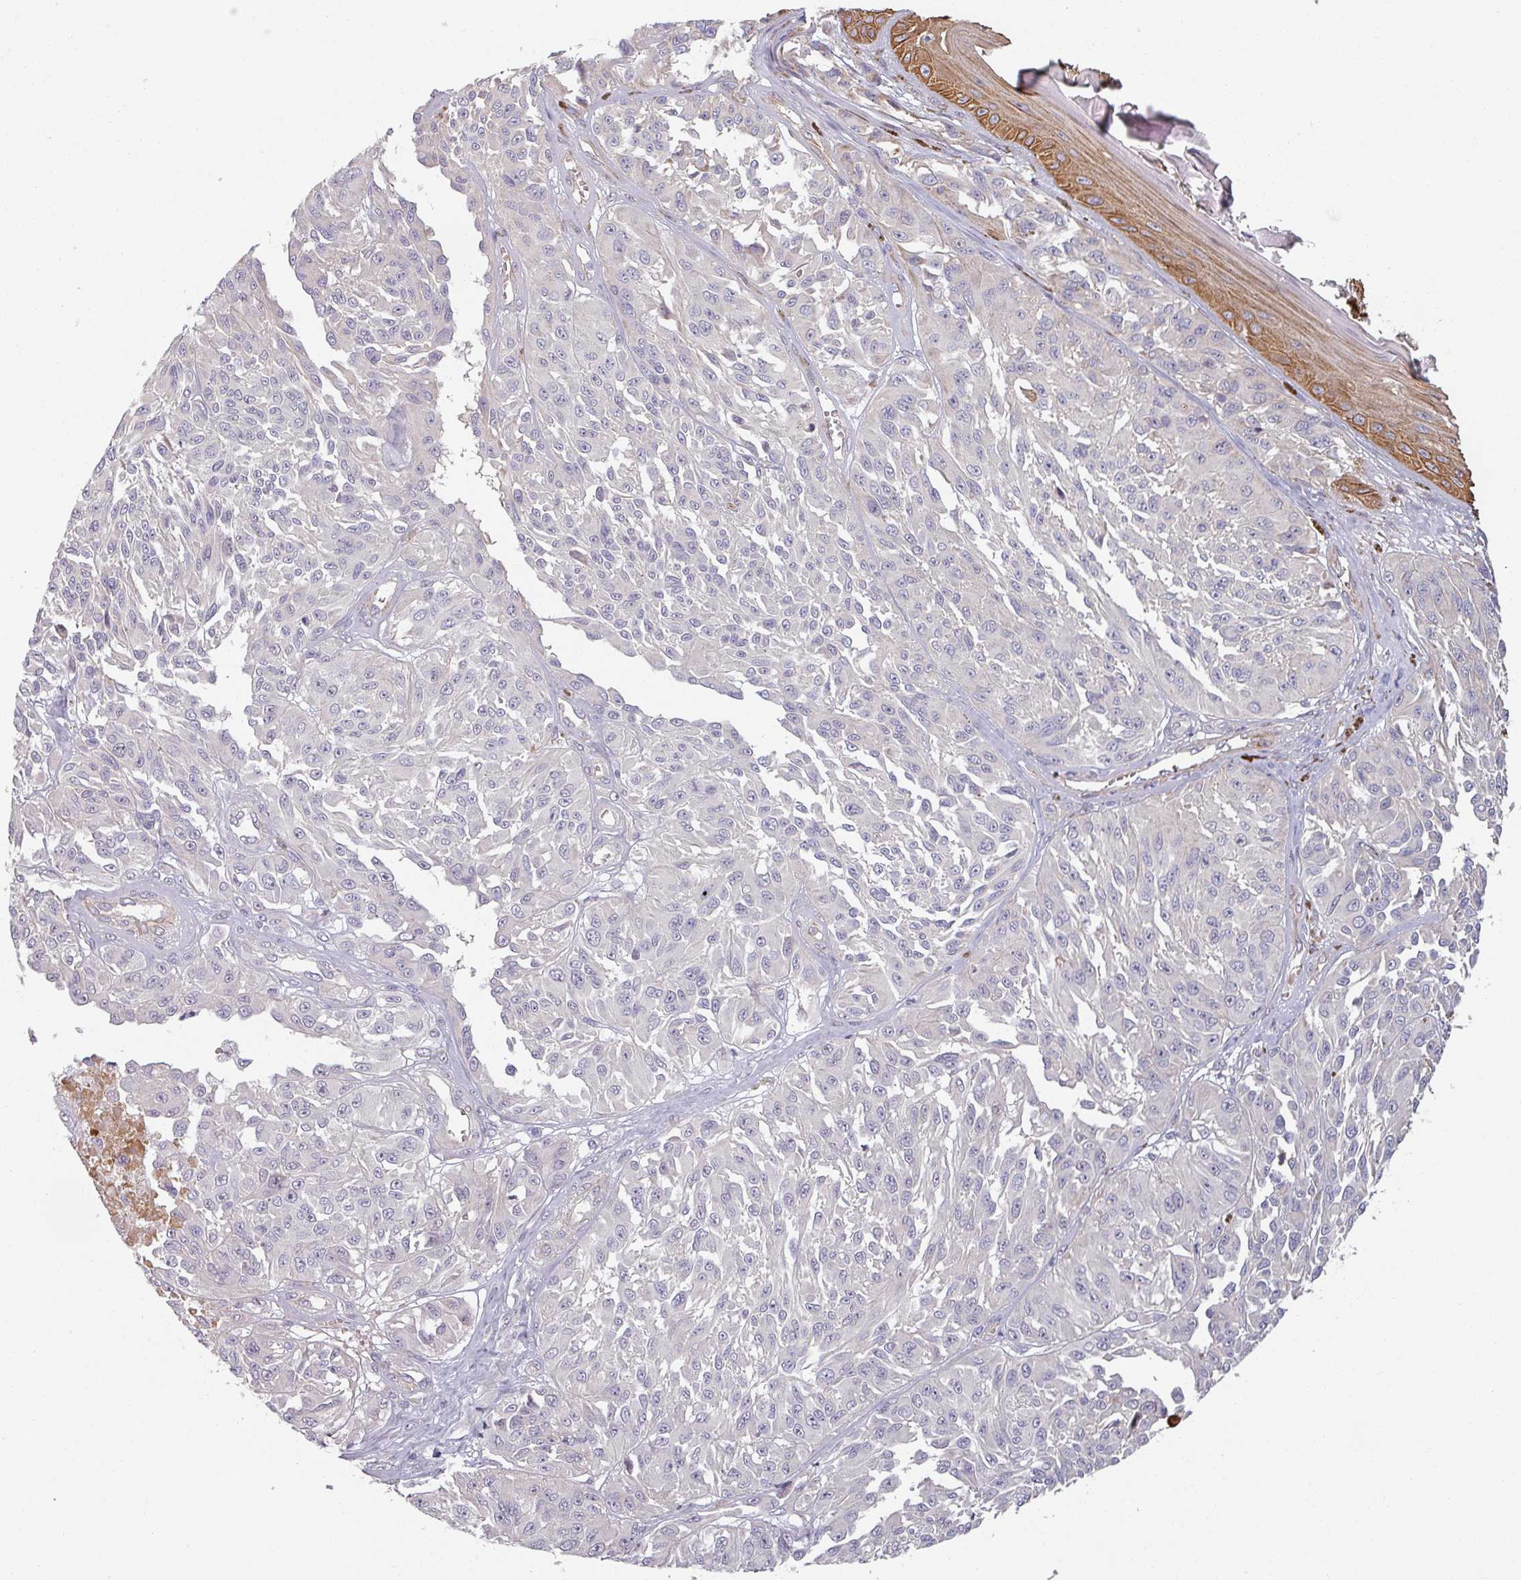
{"staining": {"intensity": "negative", "quantity": "none", "location": "none"}, "tissue": "melanoma", "cell_type": "Tumor cells", "image_type": "cancer", "snomed": [{"axis": "morphology", "description": "Malignant melanoma, NOS"}, {"axis": "topography", "description": "Skin"}], "caption": "Immunohistochemistry photomicrograph of malignant melanoma stained for a protein (brown), which shows no expression in tumor cells. (DAB immunohistochemistry (IHC), high magnification).", "gene": "C4BPB", "patient": {"sex": "male", "age": 94}}